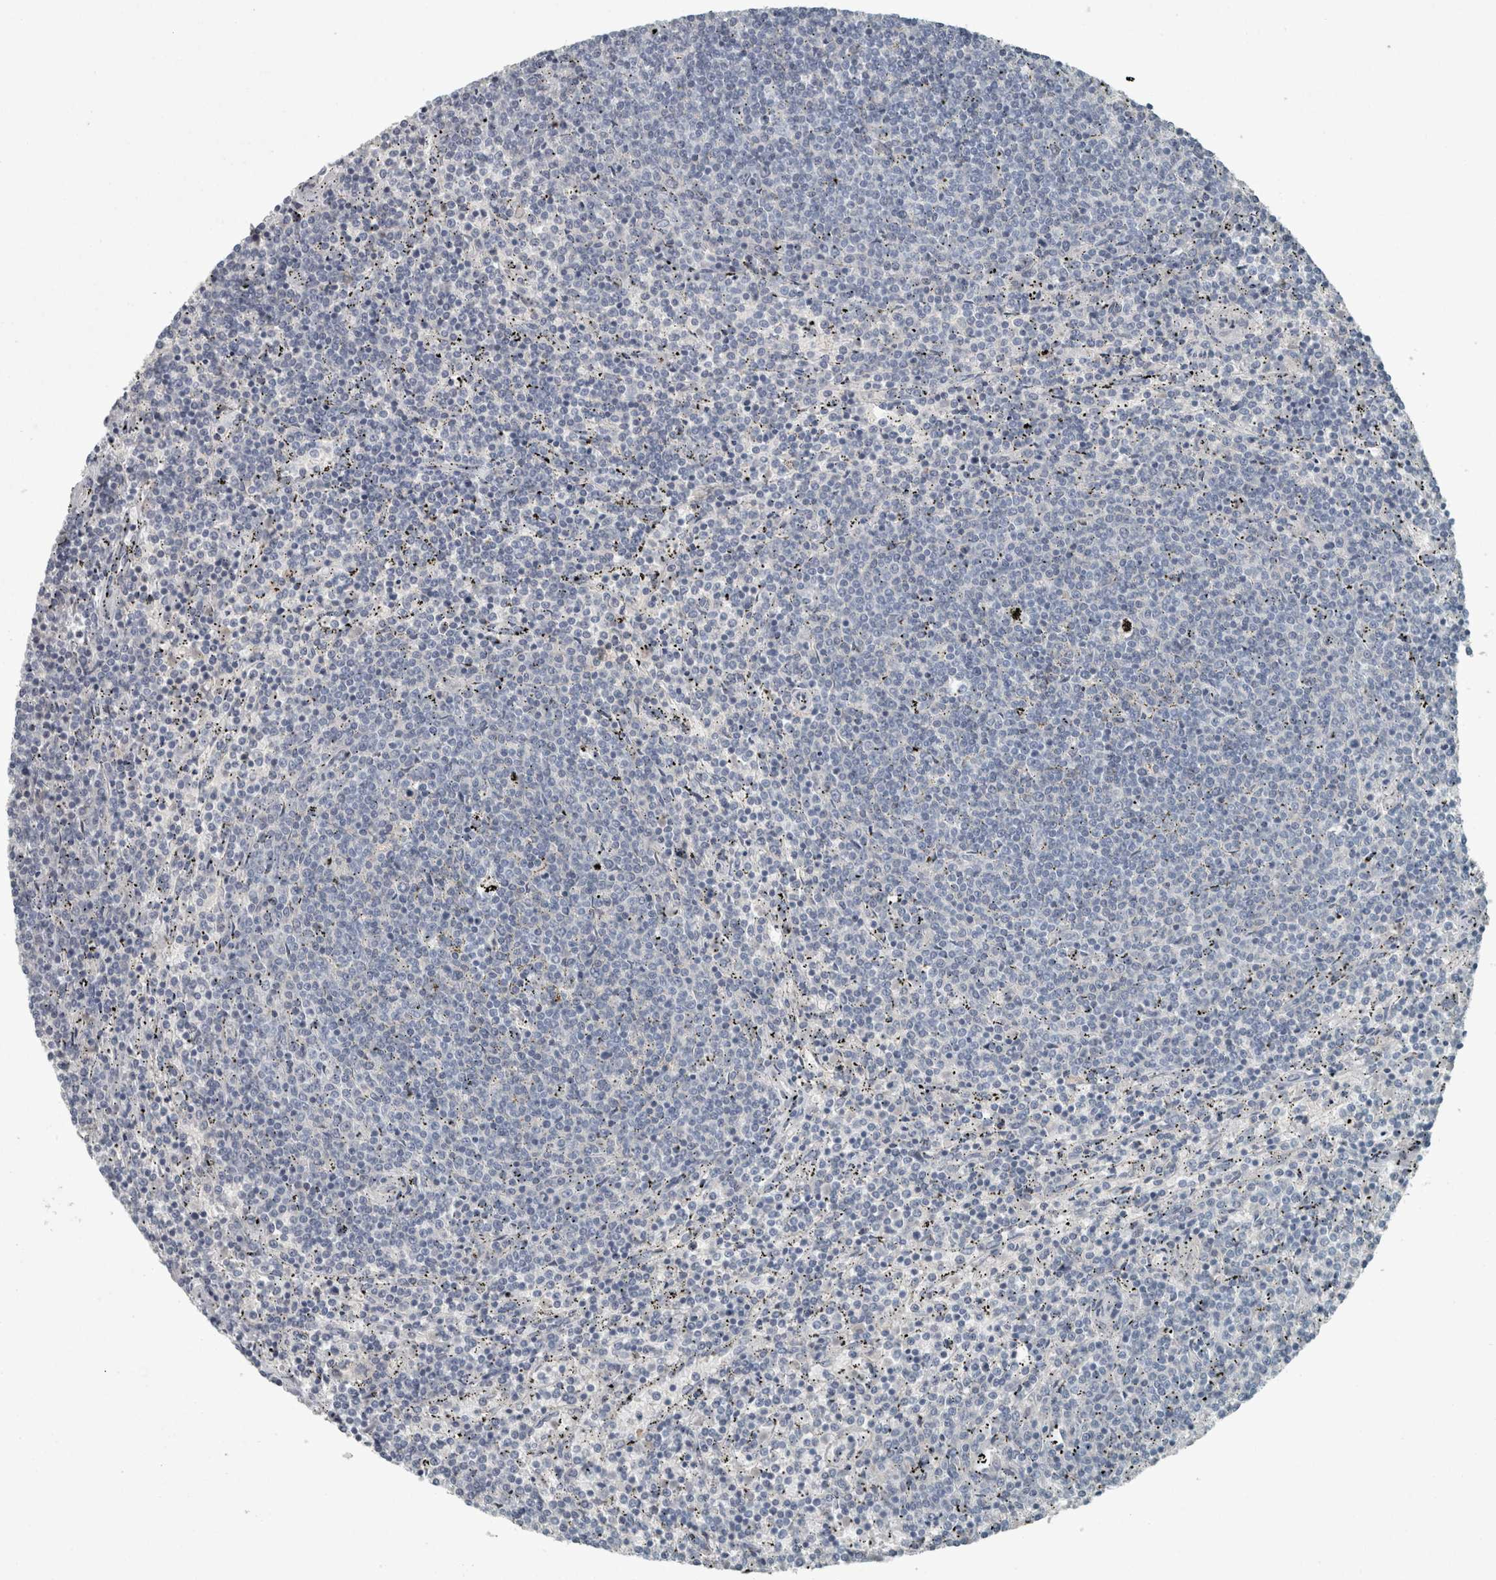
{"staining": {"intensity": "negative", "quantity": "none", "location": "none"}, "tissue": "lymphoma", "cell_type": "Tumor cells", "image_type": "cancer", "snomed": [{"axis": "morphology", "description": "Malignant lymphoma, non-Hodgkin's type, Low grade"}, {"axis": "topography", "description": "Spleen"}], "caption": "Protein analysis of lymphoma demonstrates no significant positivity in tumor cells.", "gene": "CHL1", "patient": {"sex": "female", "age": 50}}